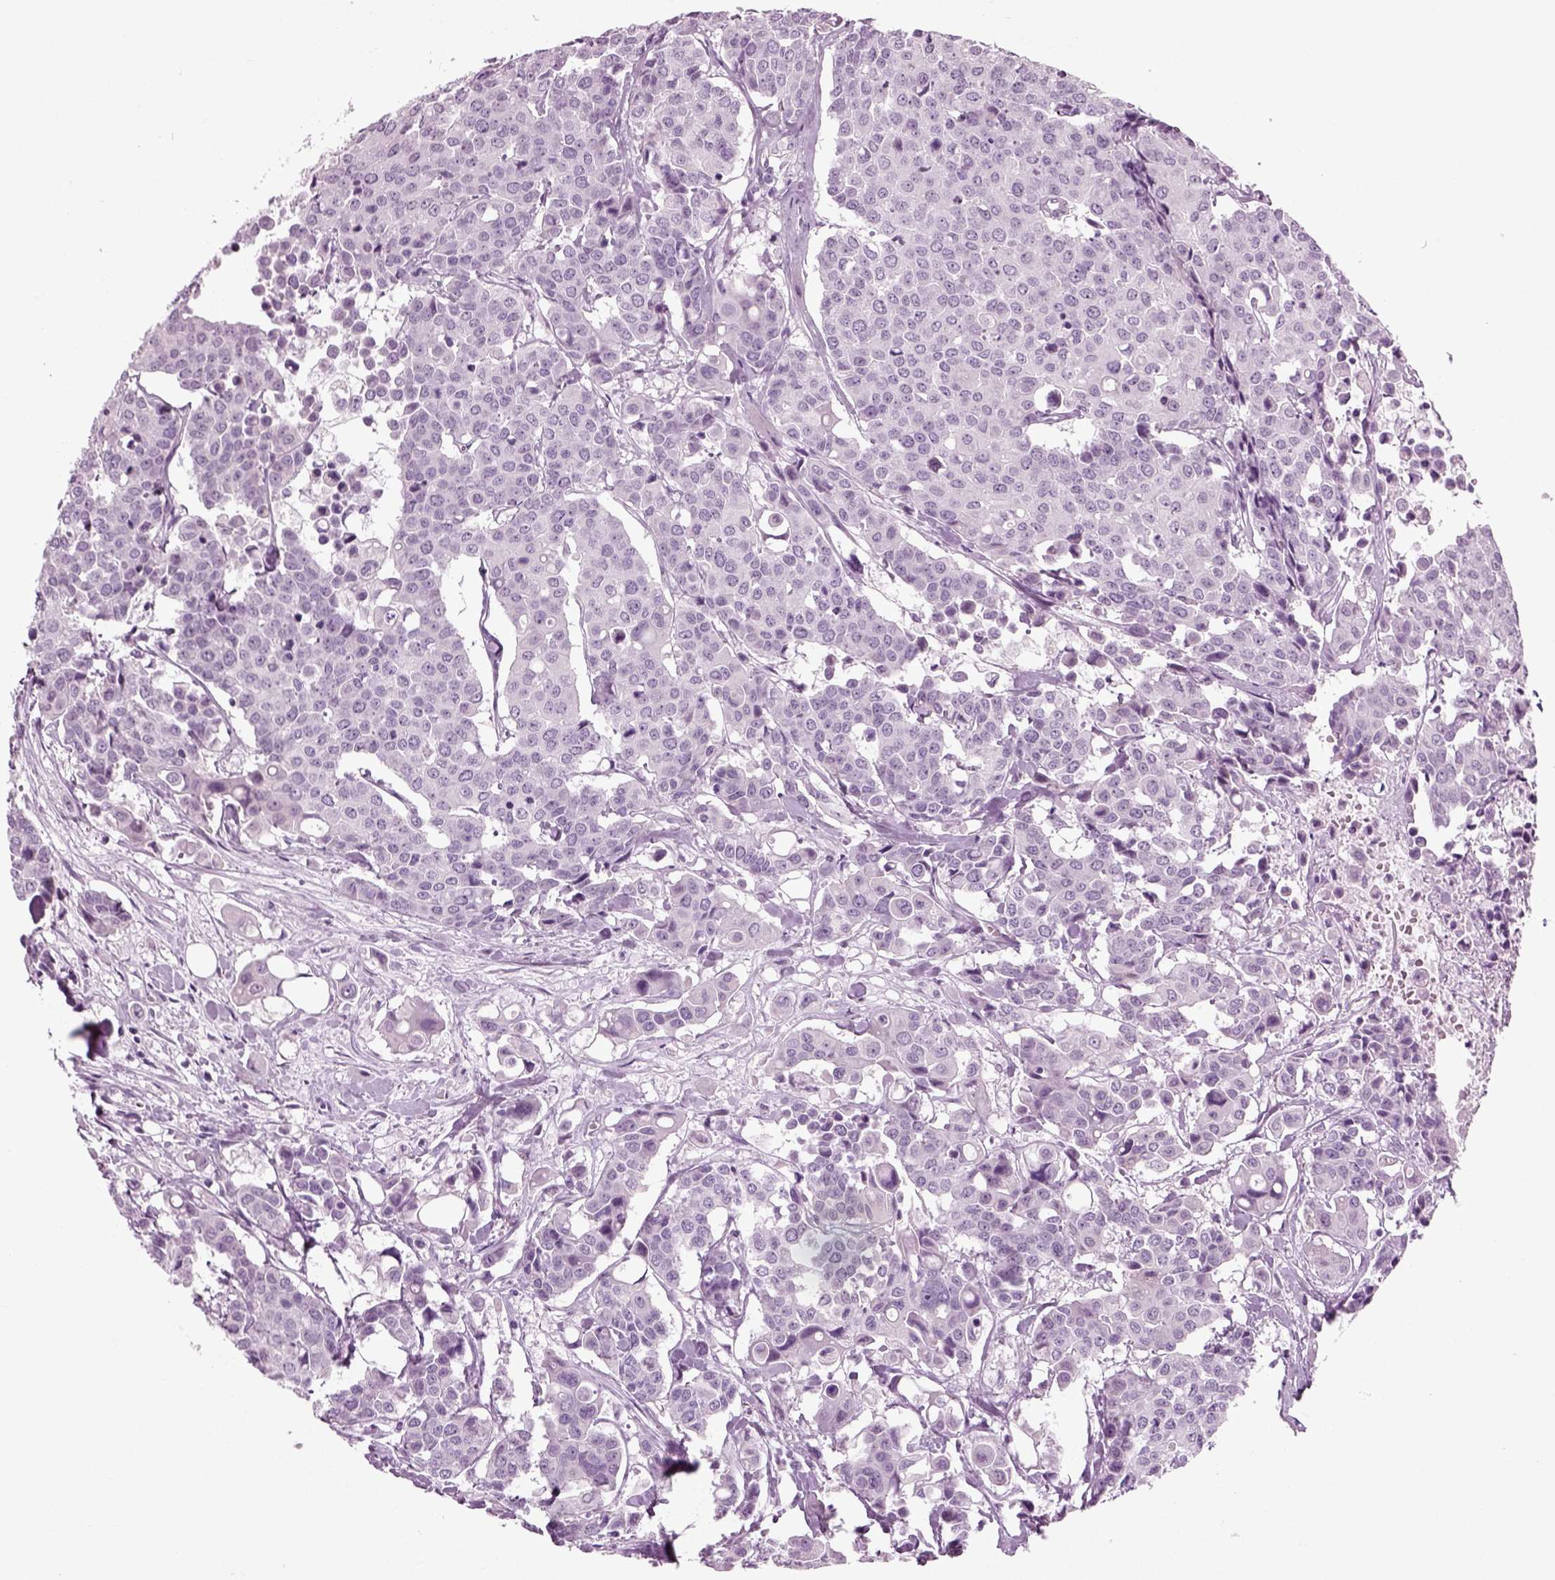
{"staining": {"intensity": "negative", "quantity": "none", "location": "none"}, "tissue": "carcinoid", "cell_type": "Tumor cells", "image_type": "cancer", "snomed": [{"axis": "morphology", "description": "Carcinoid, malignant, NOS"}, {"axis": "topography", "description": "Colon"}], "caption": "The immunohistochemistry photomicrograph has no significant staining in tumor cells of carcinoid tissue.", "gene": "PRLH", "patient": {"sex": "male", "age": 81}}